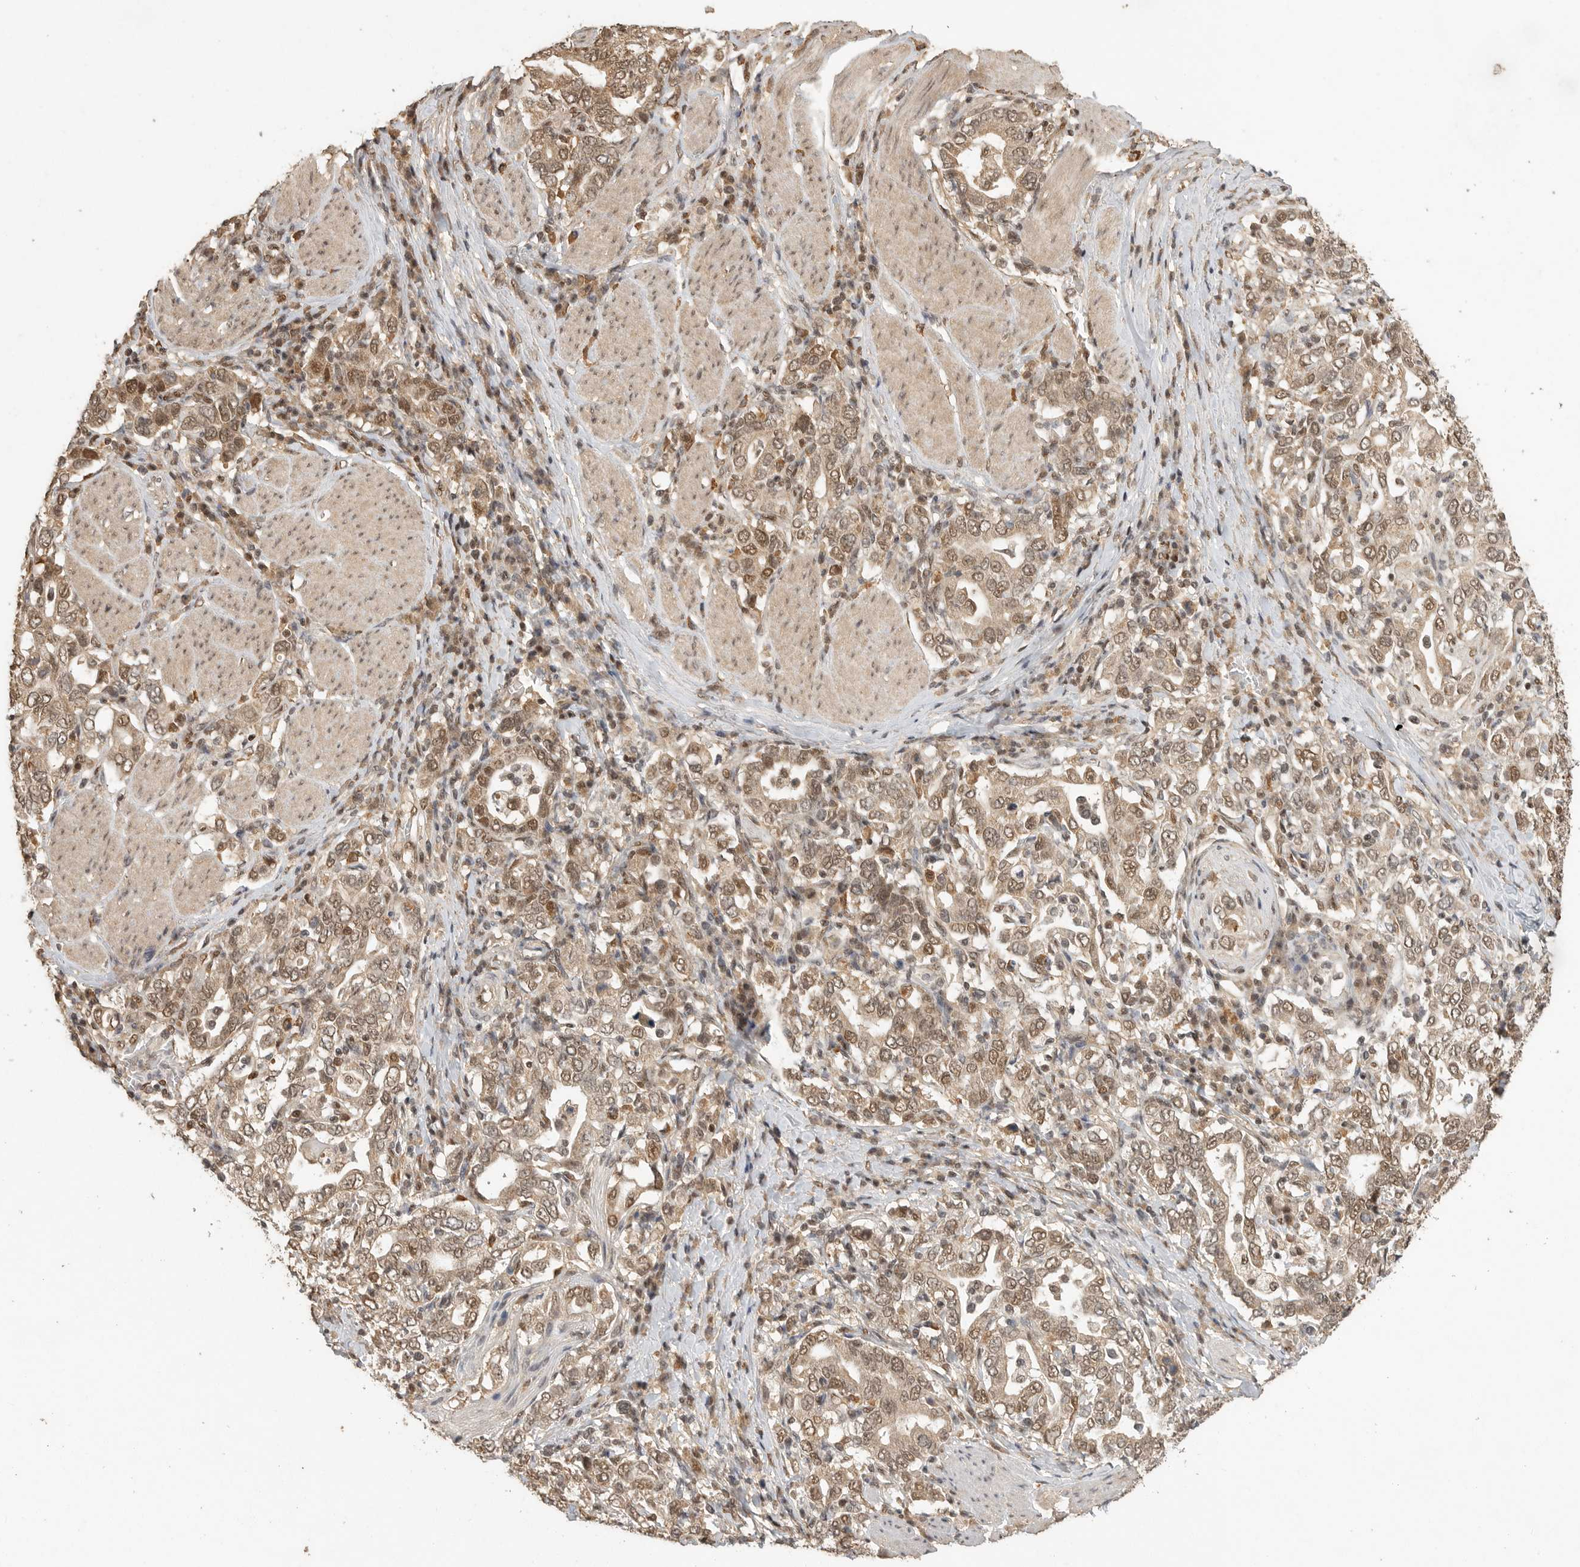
{"staining": {"intensity": "moderate", "quantity": ">75%", "location": "cytoplasmic/membranous,nuclear"}, "tissue": "stomach cancer", "cell_type": "Tumor cells", "image_type": "cancer", "snomed": [{"axis": "morphology", "description": "Adenocarcinoma, NOS"}, {"axis": "topography", "description": "Stomach, upper"}], "caption": "Protein staining of stomach adenocarcinoma tissue displays moderate cytoplasmic/membranous and nuclear expression in approximately >75% of tumor cells.", "gene": "DFFA", "patient": {"sex": "male", "age": 62}}